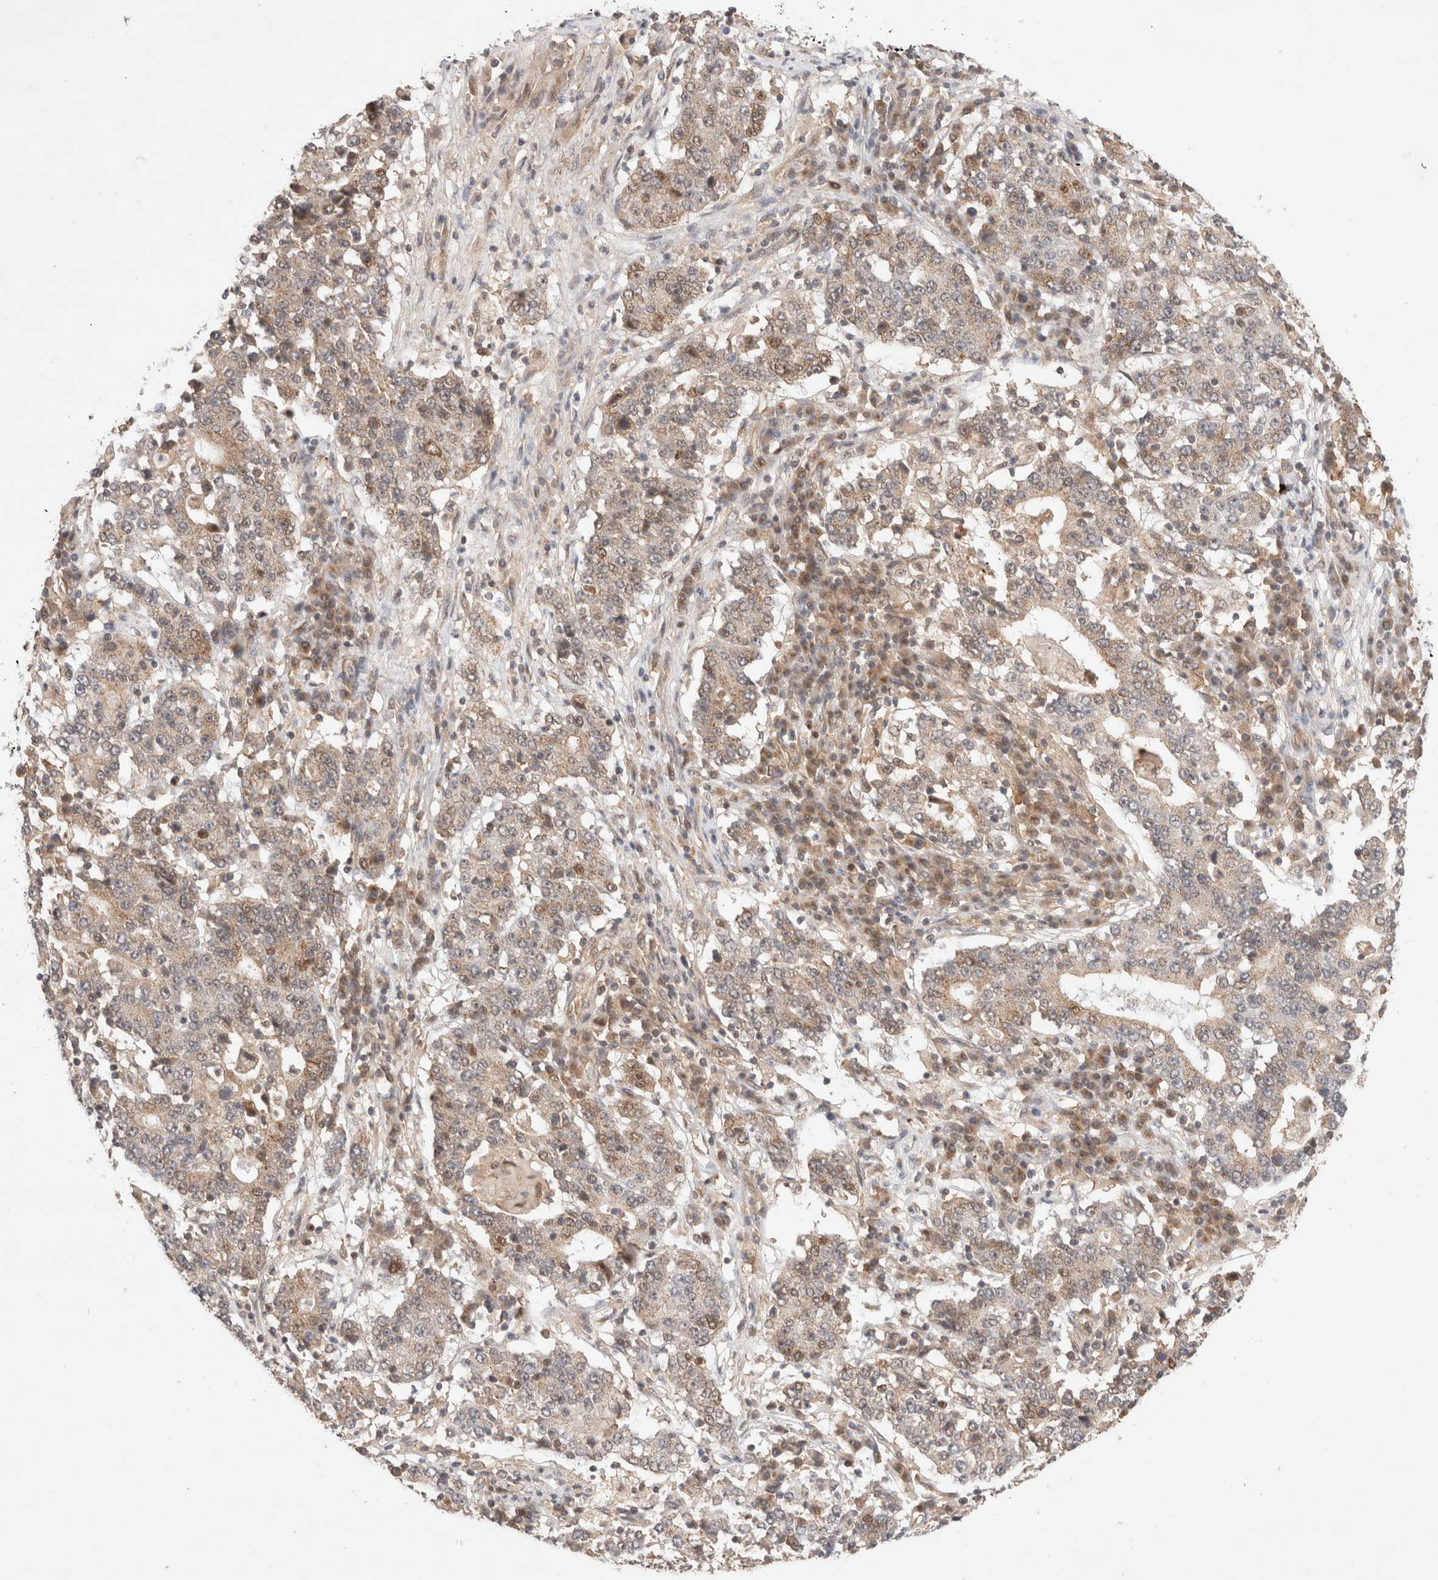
{"staining": {"intensity": "weak", "quantity": "25%-75%", "location": "cytoplasmic/membranous"}, "tissue": "stomach cancer", "cell_type": "Tumor cells", "image_type": "cancer", "snomed": [{"axis": "morphology", "description": "Adenocarcinoma, NOS"}, {"axis": "topography", "description": "Stomach"}], "caption": "Stomach adenocarcinoma was stained to show a protein in brown. There is low levels of weak cytoplasmic/membranous expression in approximately 25%-75% of tumor cells. The staining was performed using DAB (3,3'-diaminobenzidine), with brown indicating positive protein expression. Nuclei are stained blue with hematoxylin.", "gene": "SIKE1", "patient": {"sex": "male", "age": 59}}